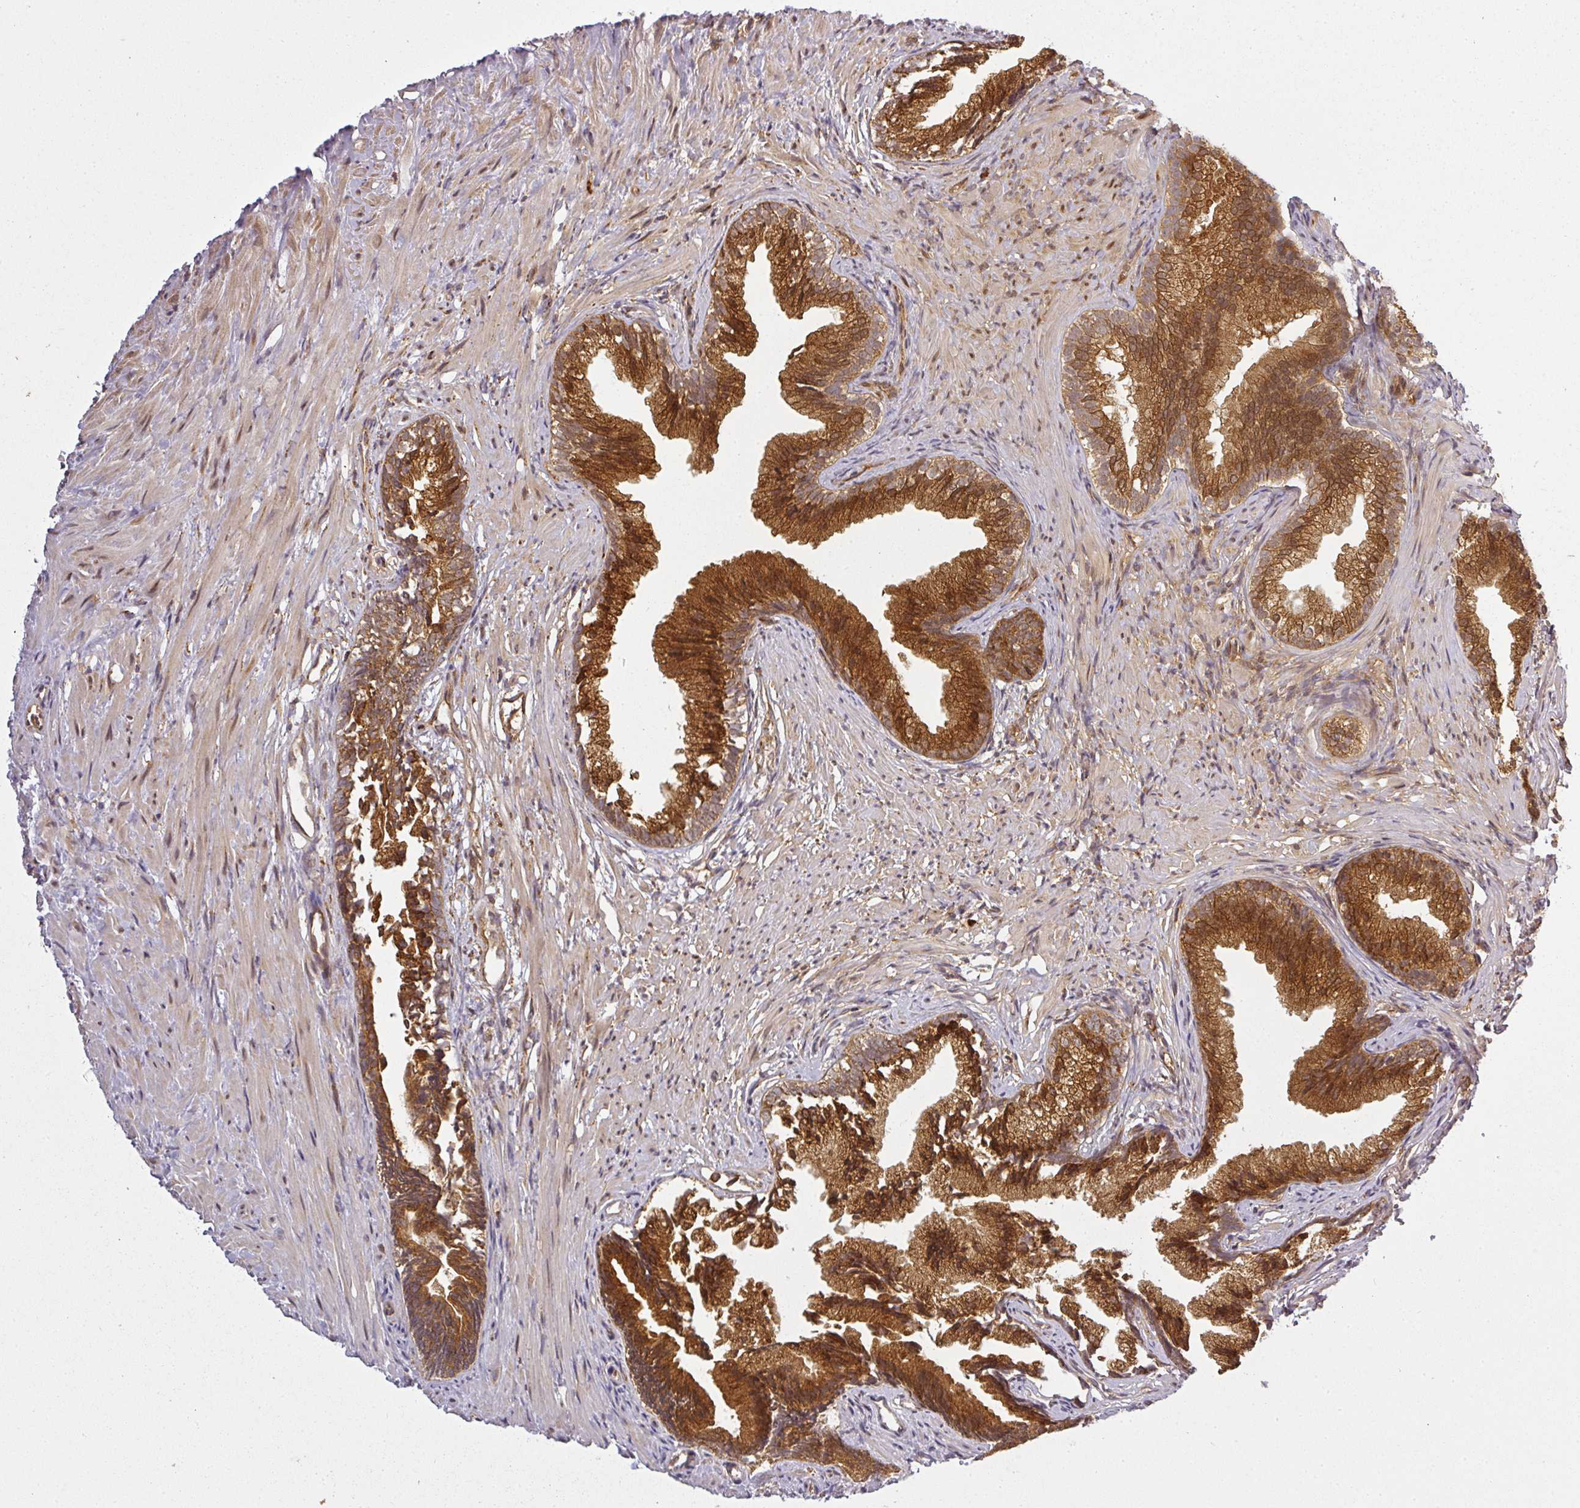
{"staining": {"intensity": "strong", "quantity": ">75%", "location": "cytoplasmic/membranous,nuclear"}, "tissue": "prostate", "cell_type": "Glandular cells", "image_type": "normal", "snomed": [{"axis": "morphology", "description": "Normal tissue, NOS"}, {"axis": "topography", "description": "Prostate"}], "caption": "Strong cytoplasmic/membranous,nuclear staining for a protein is identified in about >75% of glandular cells of benign prostate using immunohistochemistry (IHC).", "gene": "PPP6R3", "patient": {"sex": "male", "age": 76}}